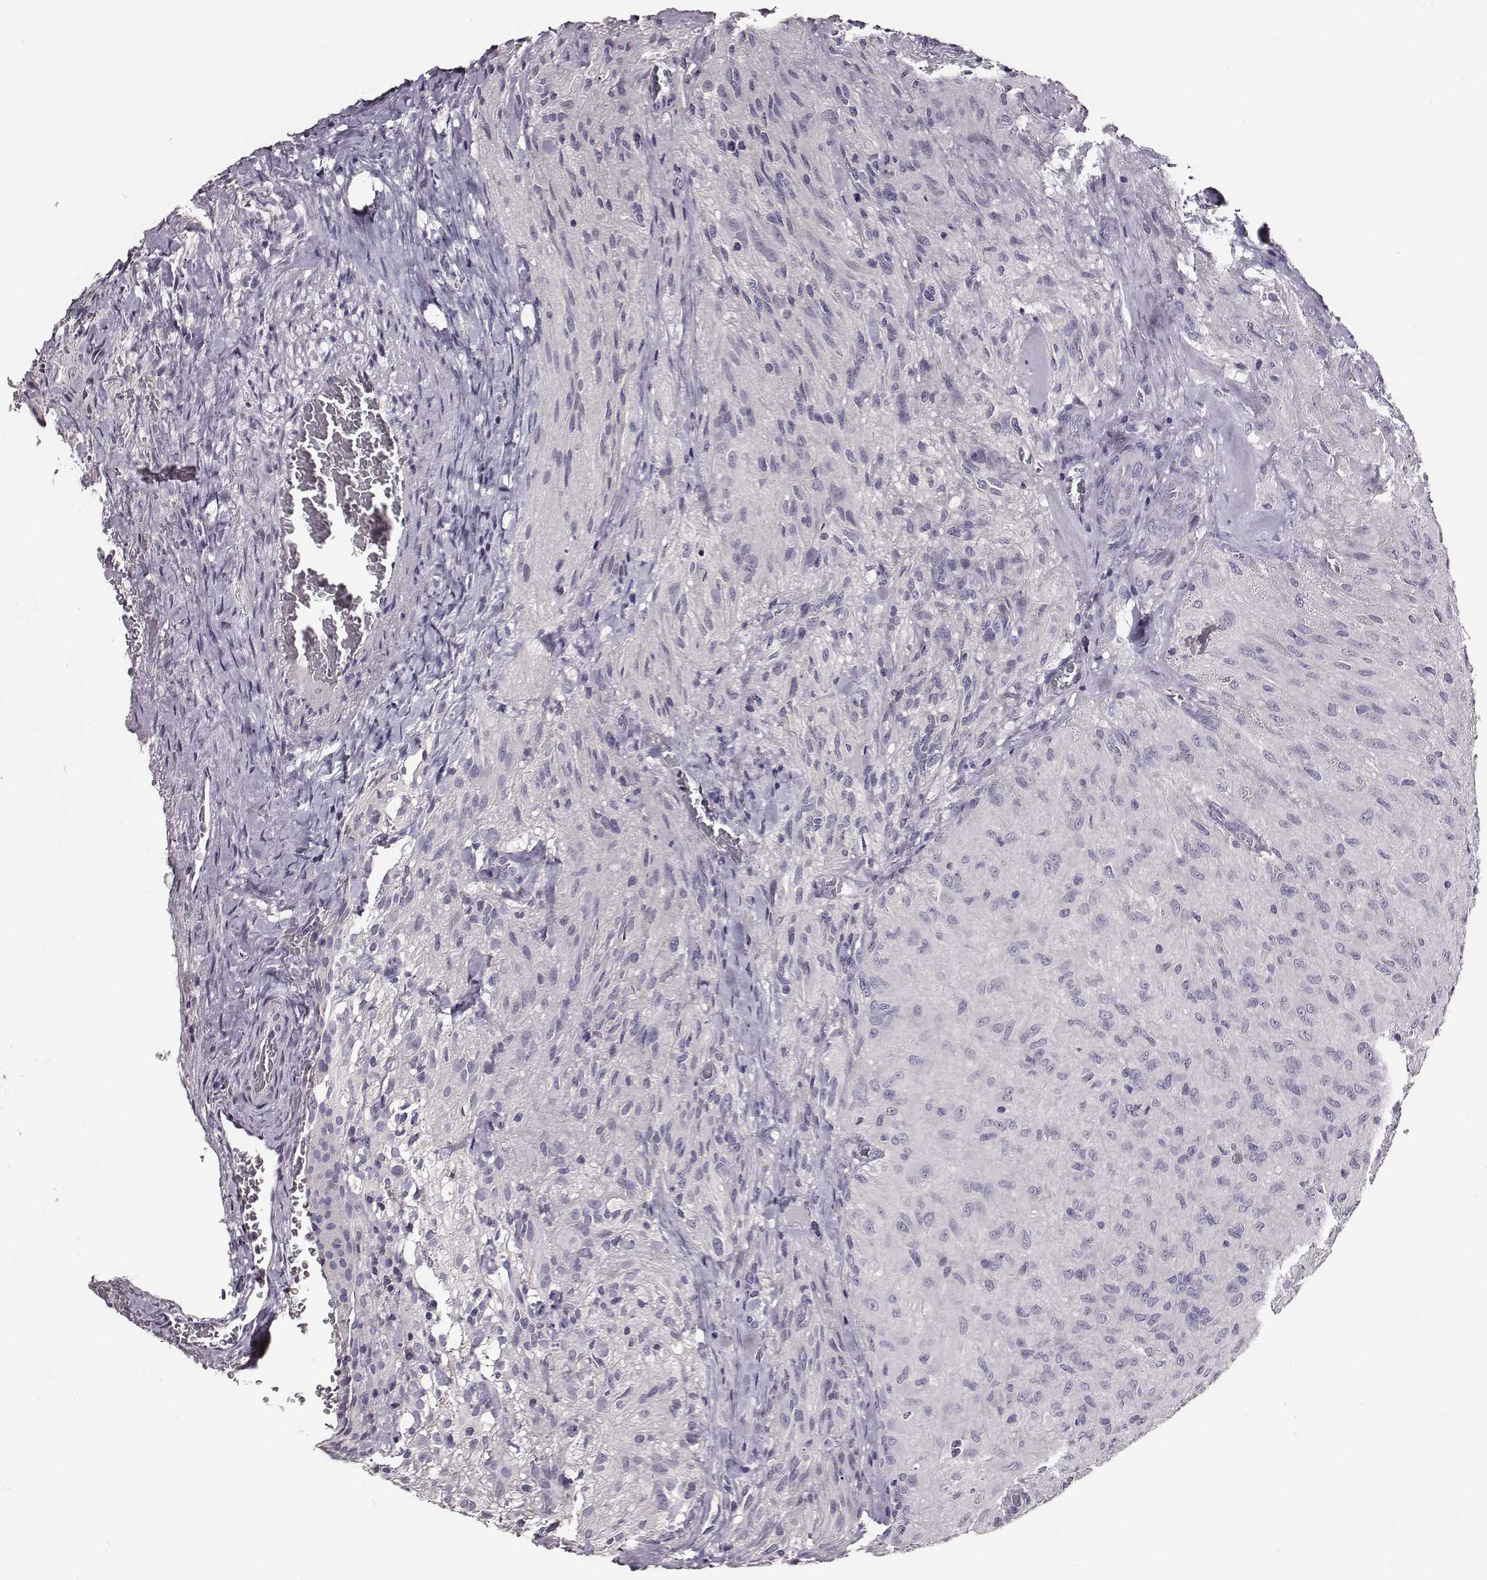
{"staining": {"intensity": "negative", "quantity": "none", "location": "none"}, "tissue": "glioma", "cell_type": "Tumor cells", "image_type": "cancer", "snomed": [{"axis": "morphology", "description": "Glioma, malignant, High grade"}, {"axis": "topography", "description": "Brain"}], "caption": "This is an IHC image of malignant high-grade glioma. There is no positivity in tumor cells.", "gene": "AADAT", "patient": {"sex": "male", "age": 47}}